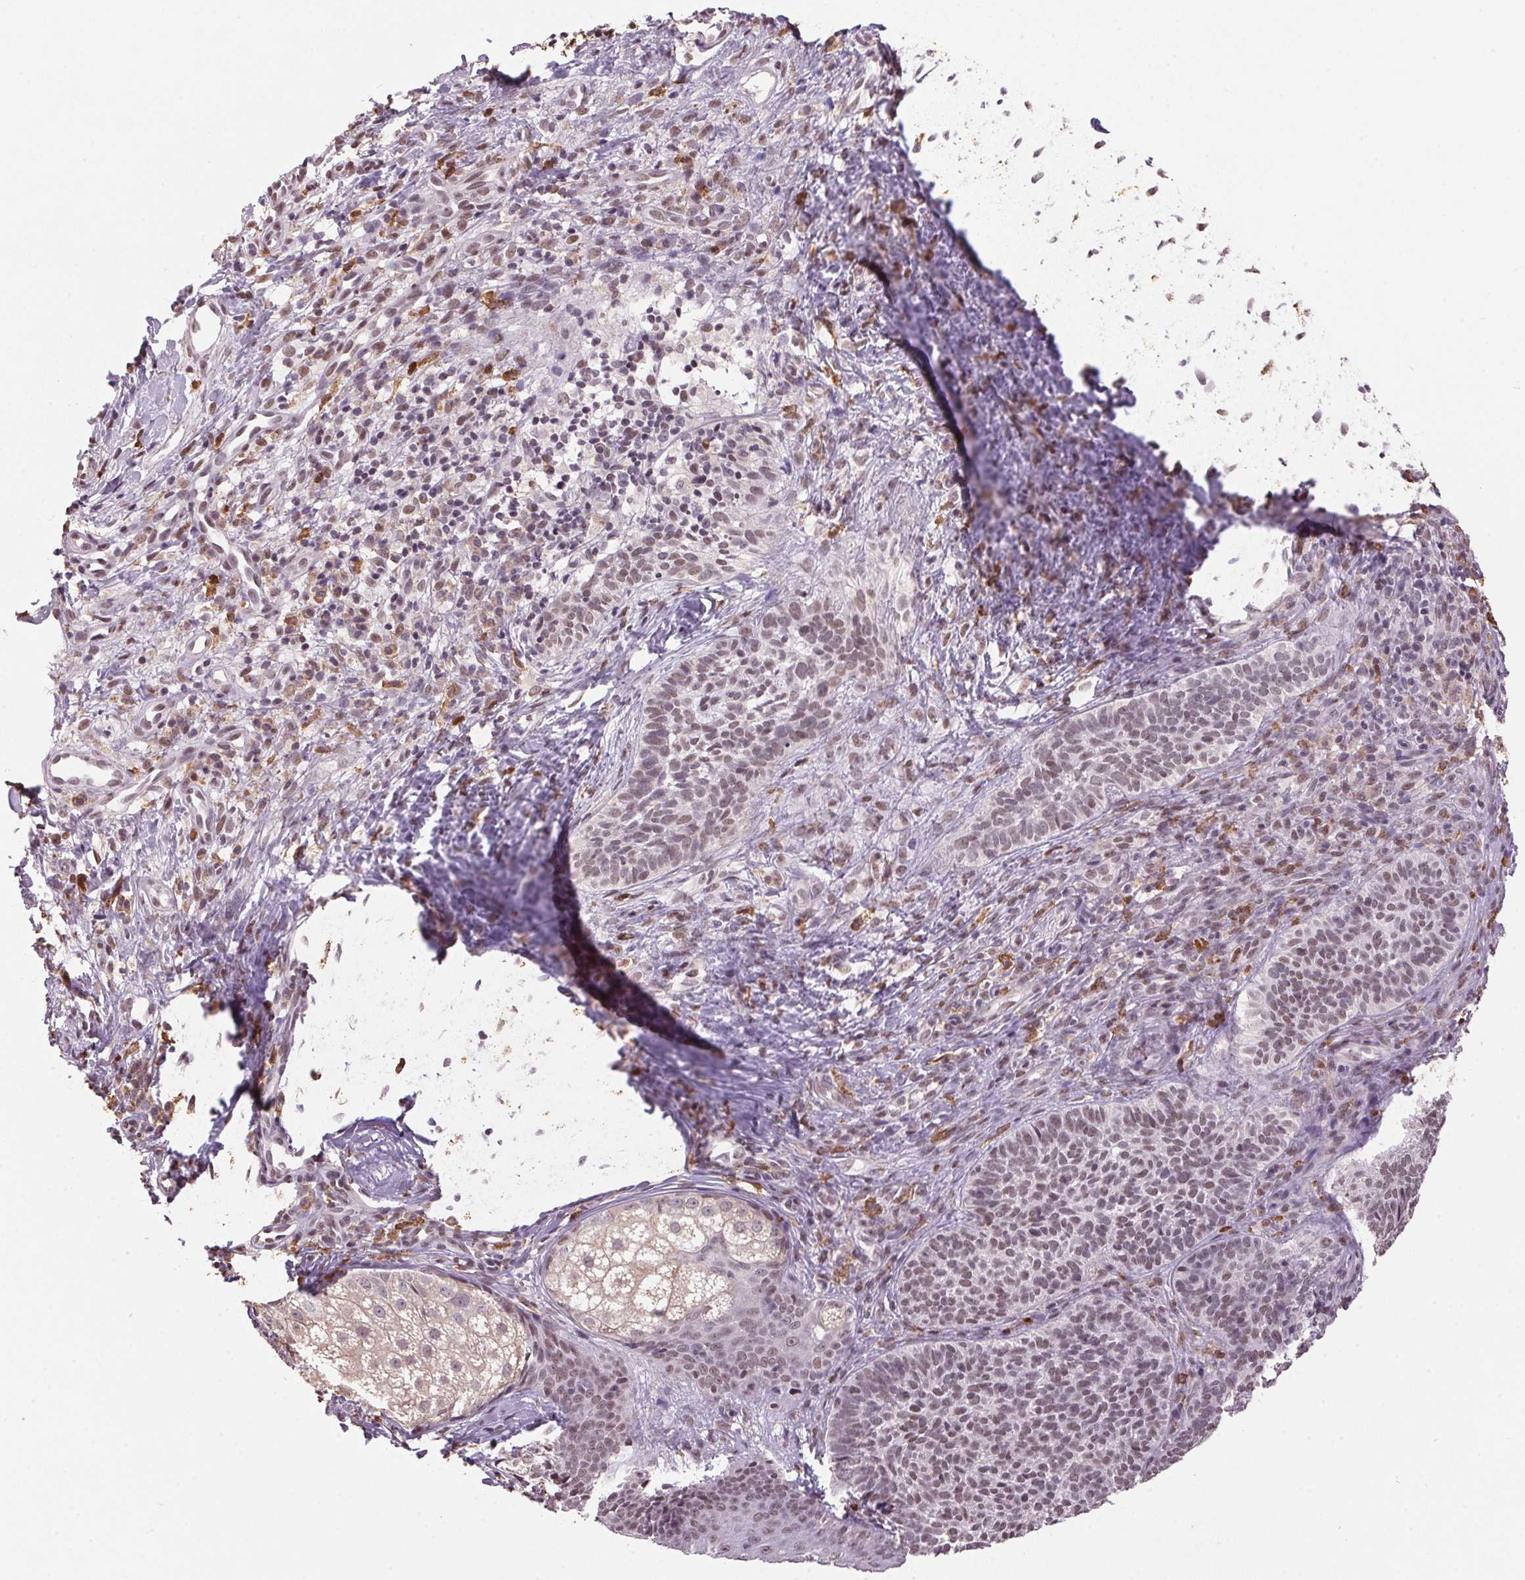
{"staining": {"intensity": "weak", "quantity": ">75%", "location": "nuclear"}, "tissue": "skin cancer", "cell_type": "Tumor cells", "image_type": "cancer", "snomed": [{"axis": "morphology", "description": "Basal cell carcinoma"}, {"axis": "topography", "description": "Skin"}], "caption": "Skin cancer stained with a brown dye displays weak nuclear positive expression in about >75% of tumor cells.", "gene": "ZBTB4", "patient": {"sex": "male", "age": 57}}